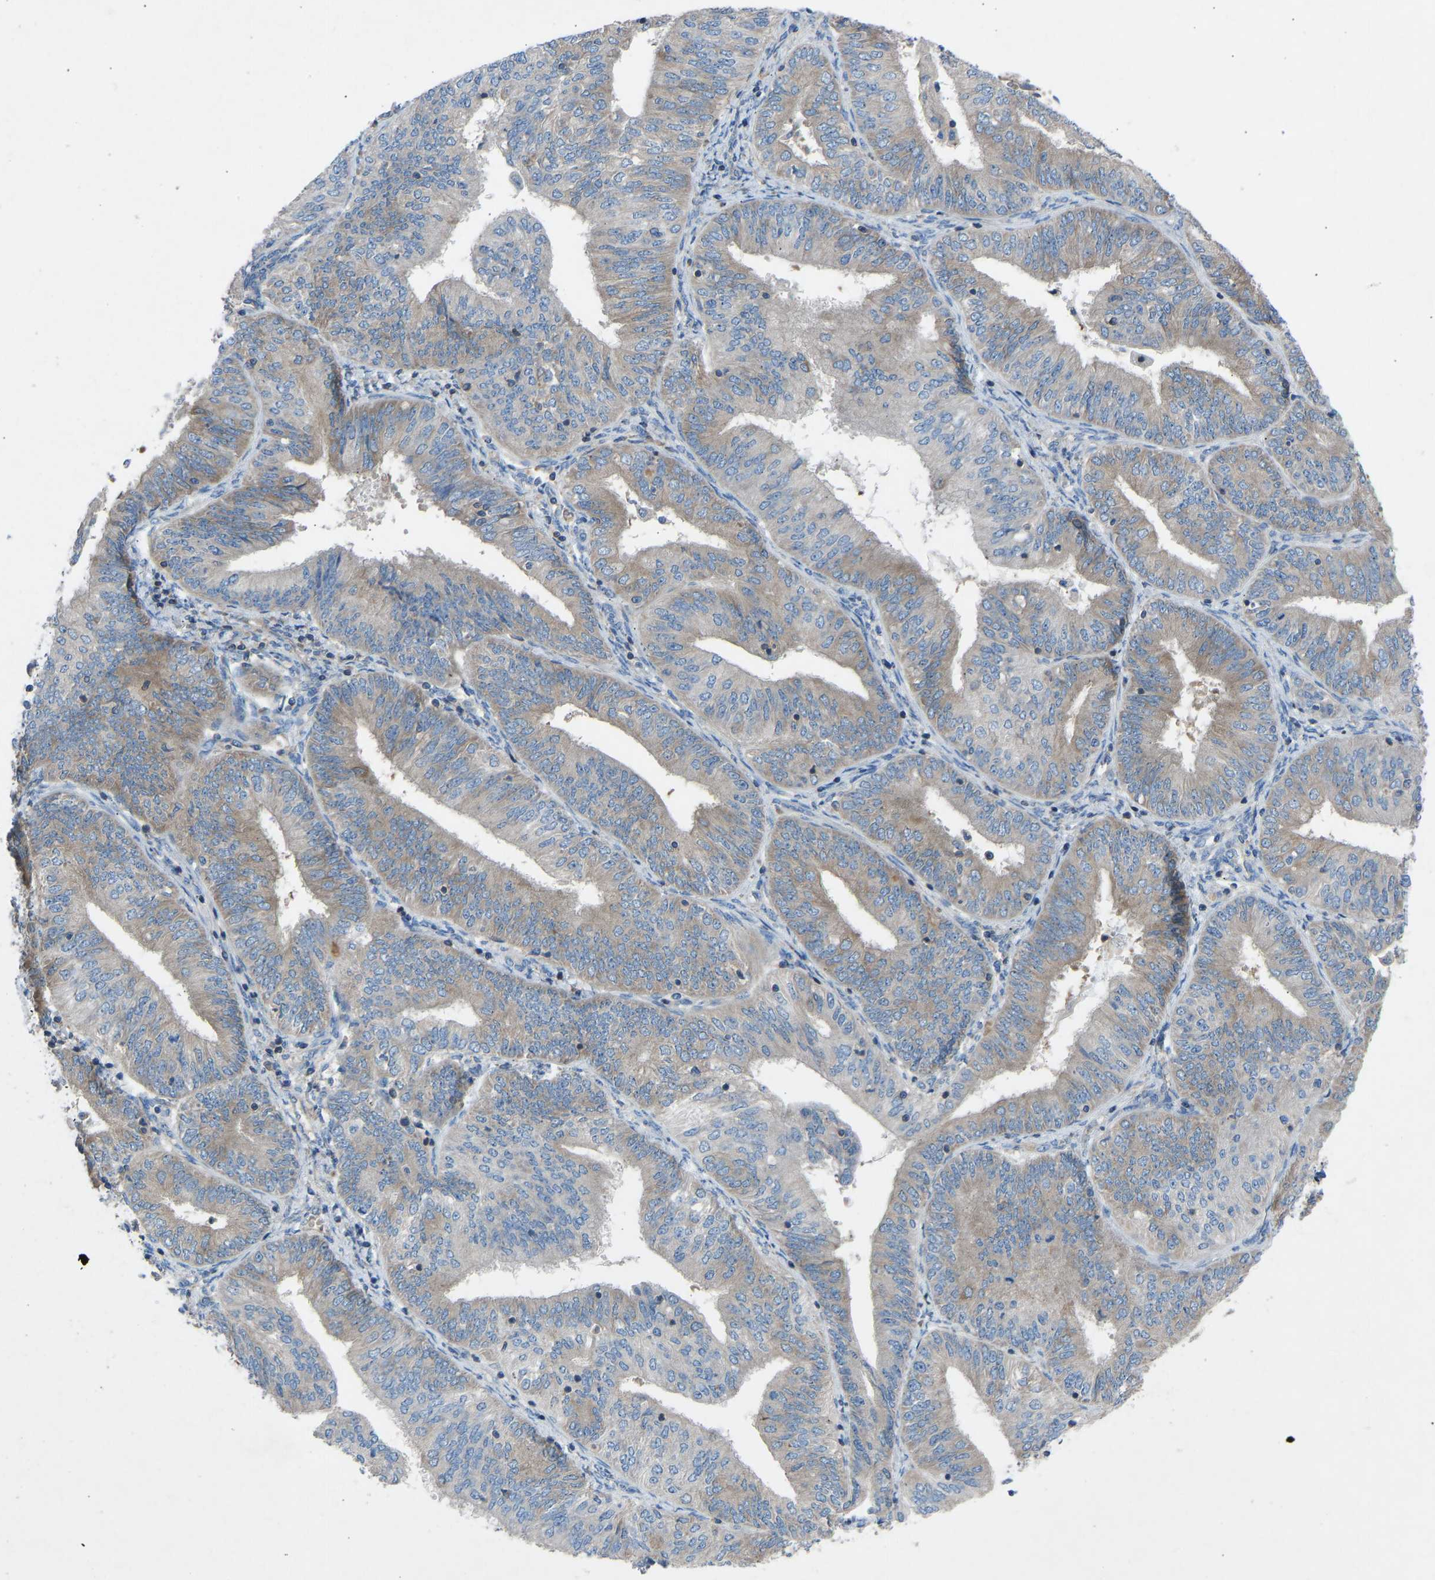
{"staining": {"intensity": "moderate", "quantity": ">75%", "location": "cytoplasmic/membranous"}, "tissue": "endometrial cancer", "cell_type": "Tumor cells", "image_type": "cancer", "snomed": [{"axis": "morphology", "description": "Adenocarcinoma, NOS"}, {"axis": "topography", "description": "Endometrium"}], "caption": "Protein analysis of endometrial cancer (adenocarcinoma) tissue reveals moderate cytoplasmic/membranous expression in about >75% of tumor cells.", "gene": "GRK6", "patient": {"sex": "female", "age": 58}}